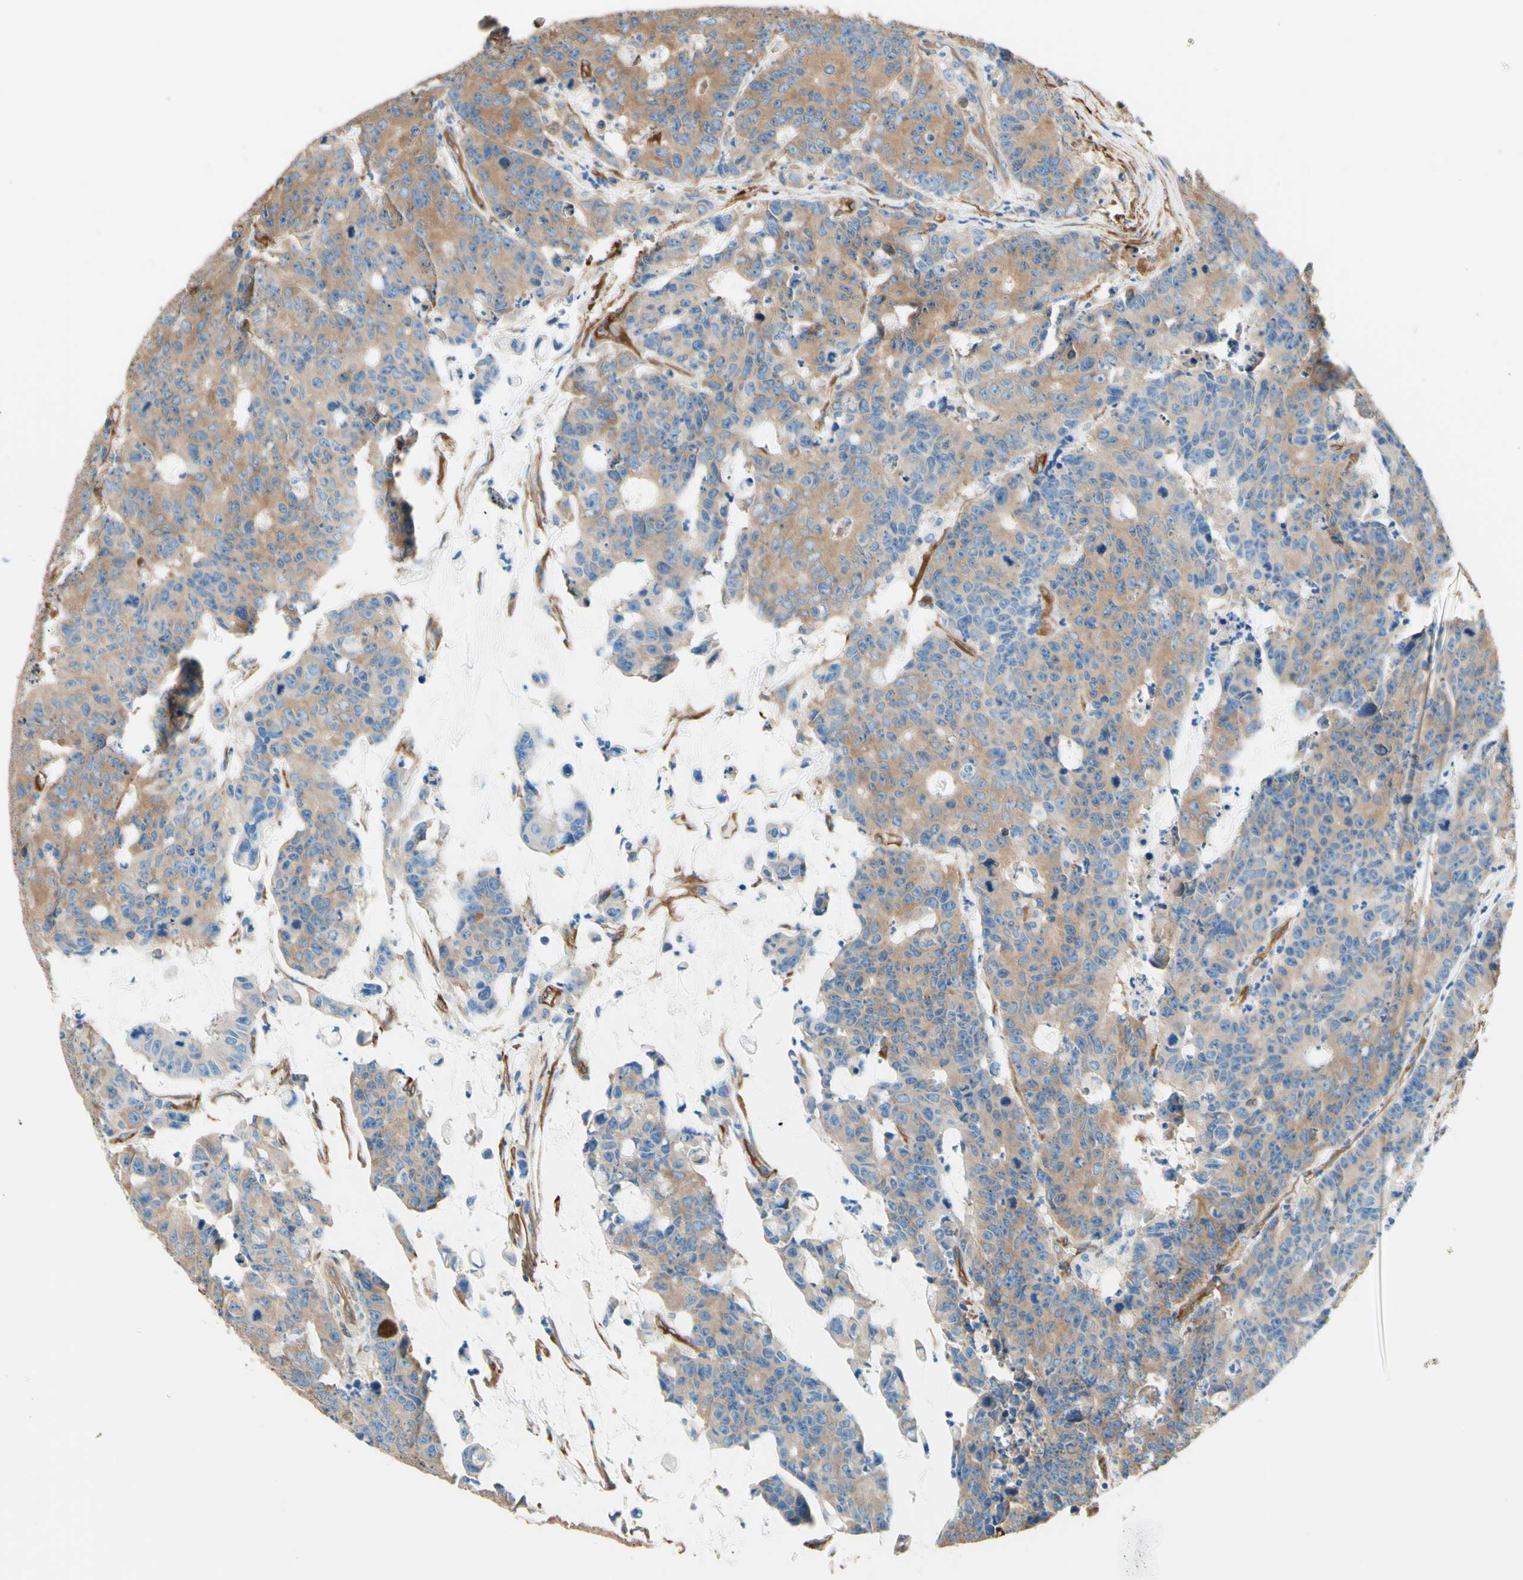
{"staining": {"intensity": "moderate", "quantity": ">75%", "location": "cytoplasmic/membranous"}, "tissue": "colorectal cancer", "cell_type": "Tumor cells", "image_type": "cancer", "snomed": [{"axis": "morphology", "description": "Adenocarcinoma, NOS"}, {"axis": "topography", "description": "Colon"}], "caption": "This photomicrograph demonstrates immunohistochemistry staining of adenocarcinoma (colorectal), with medium moderate cytoplasmic/membranous expression in approximately >75% of tumor cells.", "gene": "DPYSL3", "patient": {"sex": "female", "age": 86}}